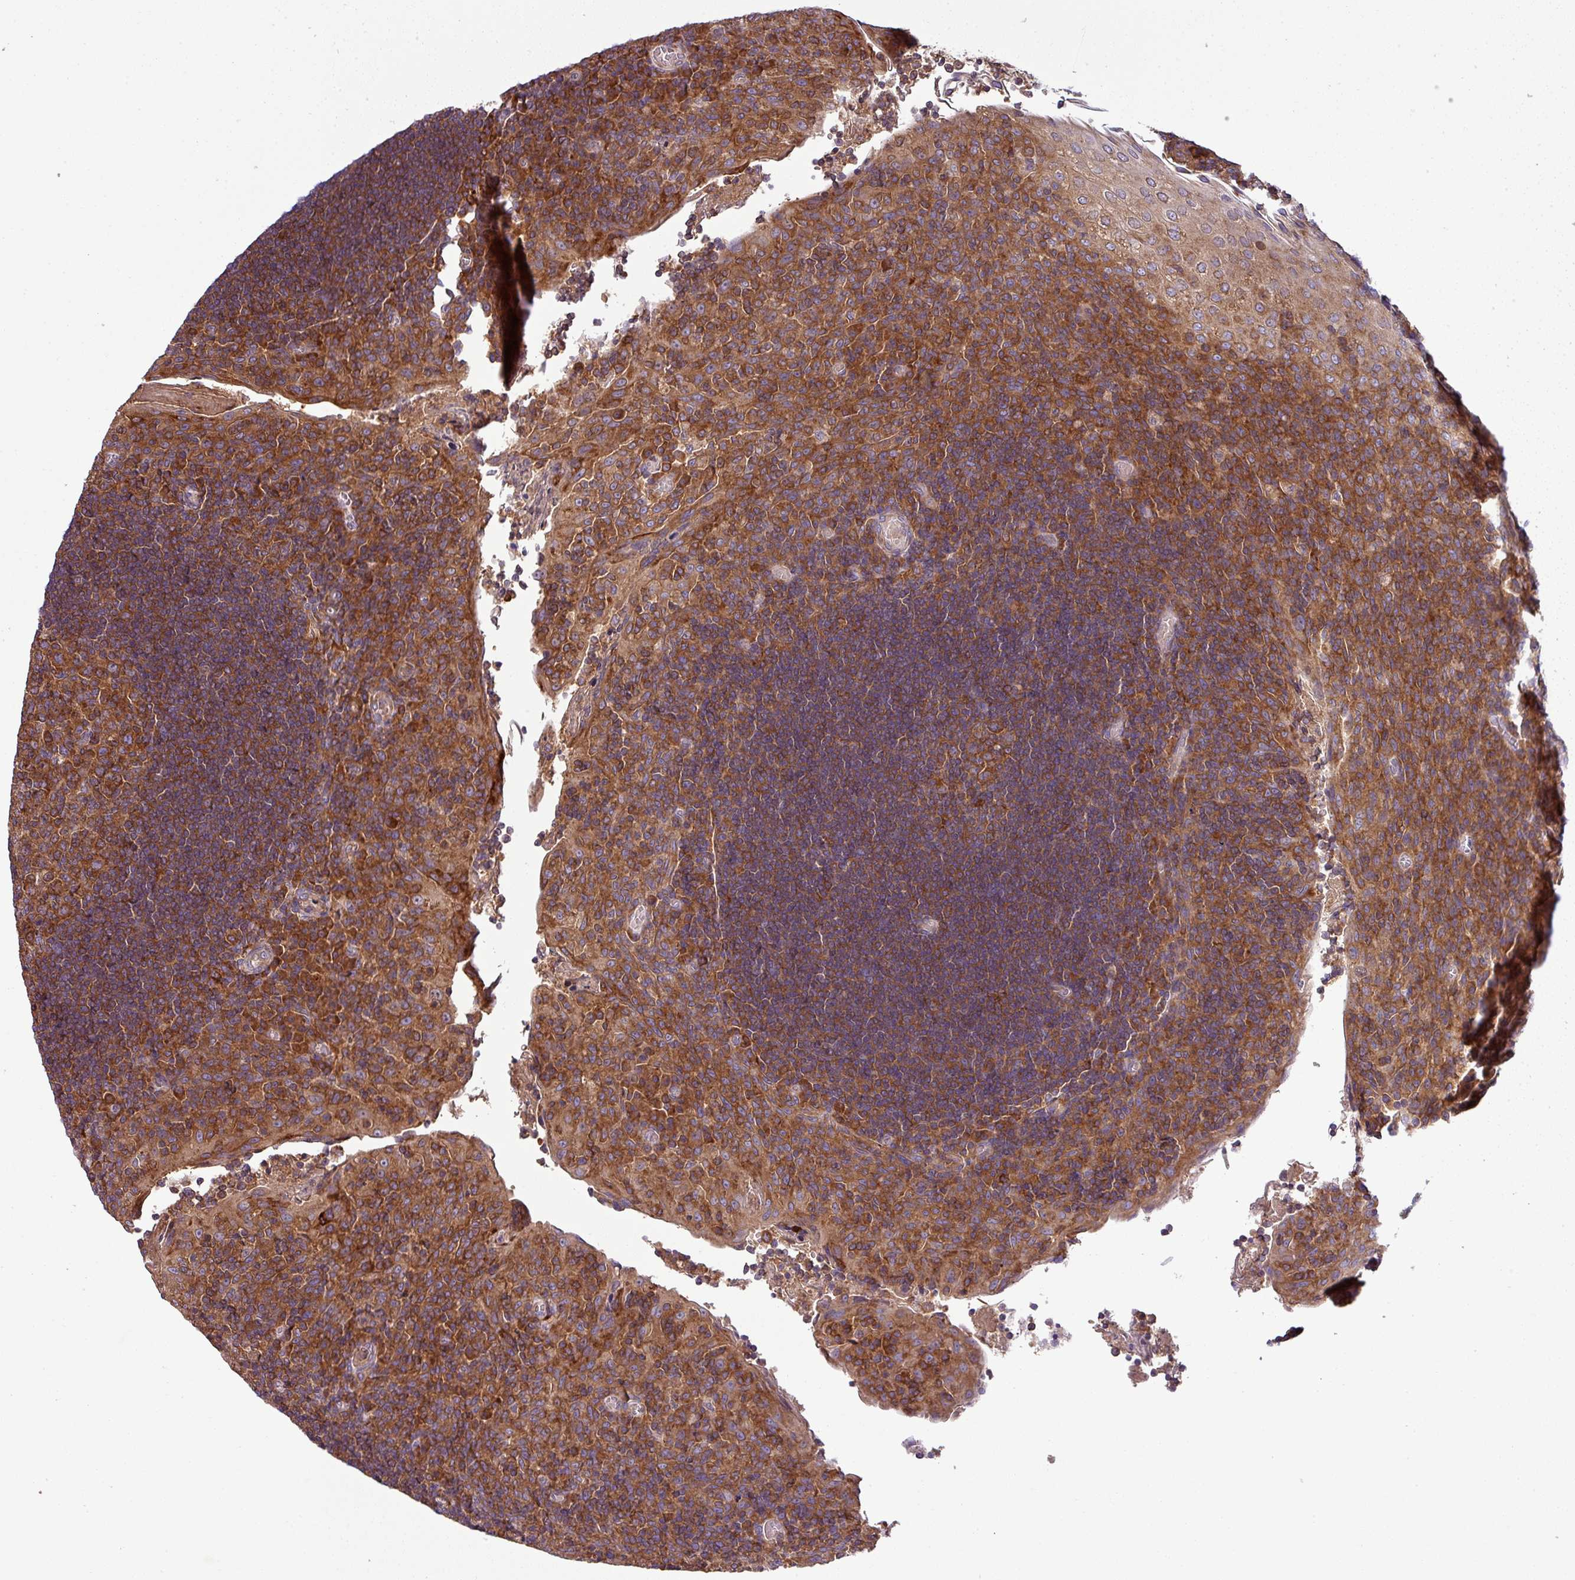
{"staining": {"intensity": "moderate", "quantity": "25%-75%", "location": "cytoplasmic/membranous"}, "tissue": "tonsil", "cell_type": "Germinal center cells", "image_type": "normal", "snomed": [{"axis": "morphology", "description": "Normal tissue, NOS"}, {"axis": "topography", "description": "Tonsil"}], "caption": "Tonsil was stained to show a protein in brown. There is medium levels of moderate cytoplasmic/membranous positivity in about 25%-75% of germinal center cells. Immunohistochemistry stains the protein of interest in brown and the nuclei are stained blue.", "gene": "LRRC74B", "patient": {"sex": "male", "age": 17}}